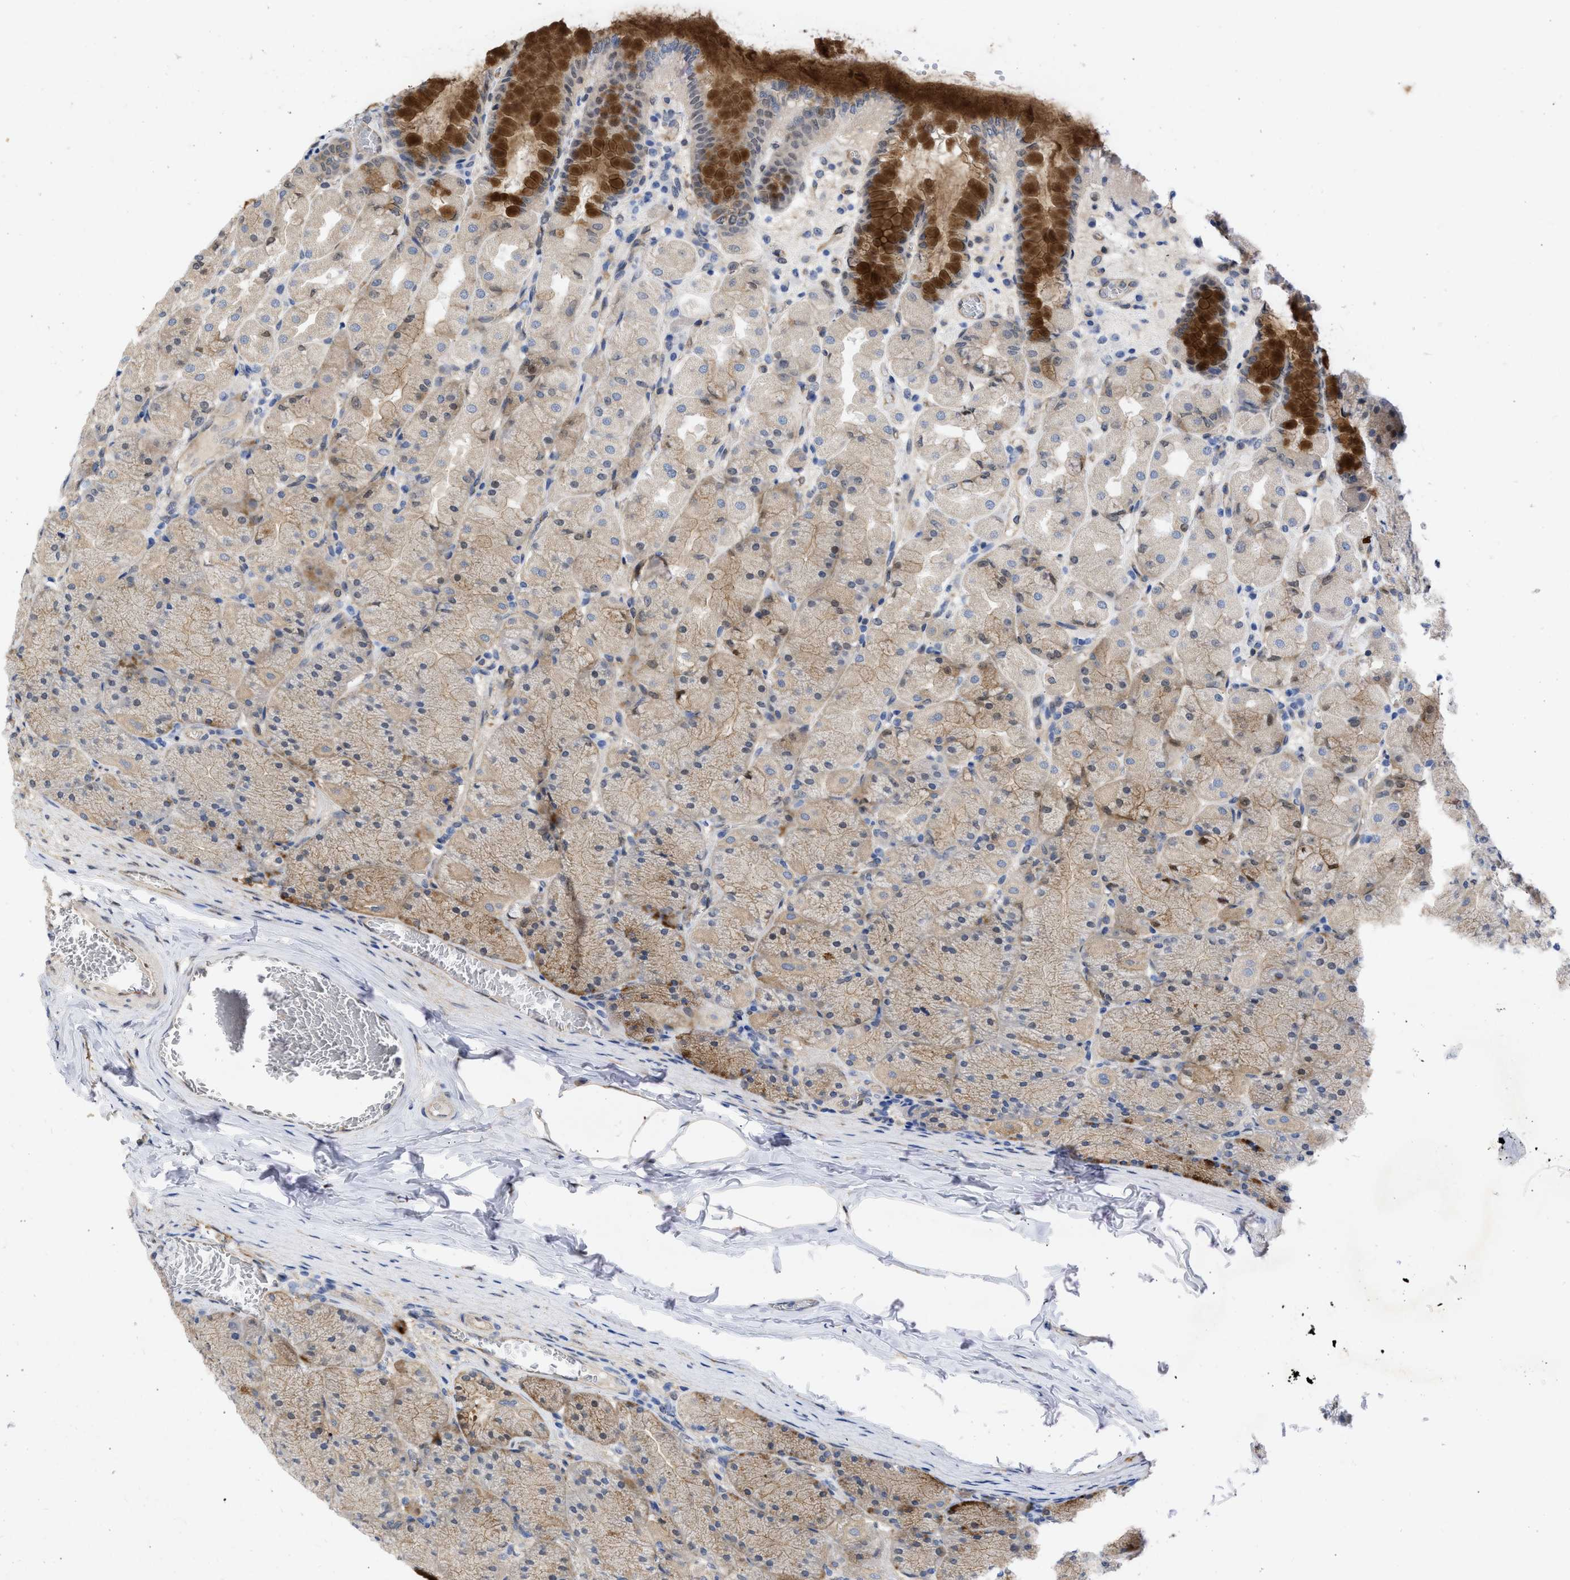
{"staining": {"intensity": "strong", "quantity": "25%-75%", "location": "cytoplasmic/membranous"}, "tissue": "stomach", "cell_type": "Glandular cells", "image_type": "normal", "snomed": [{"axis": "morphology", "description": "Normal tissue, NOS"}, {"axis": "topography", "description": "Stomach, upper"}], "caption": "Stomach stained with DAB immunohistochemistry shows high levels of strong cytoplasmic/membranous staining in about 25%-75% of glandular cells.", "gene": "THRA", "patient": {"sex": "female", "age": 56}}